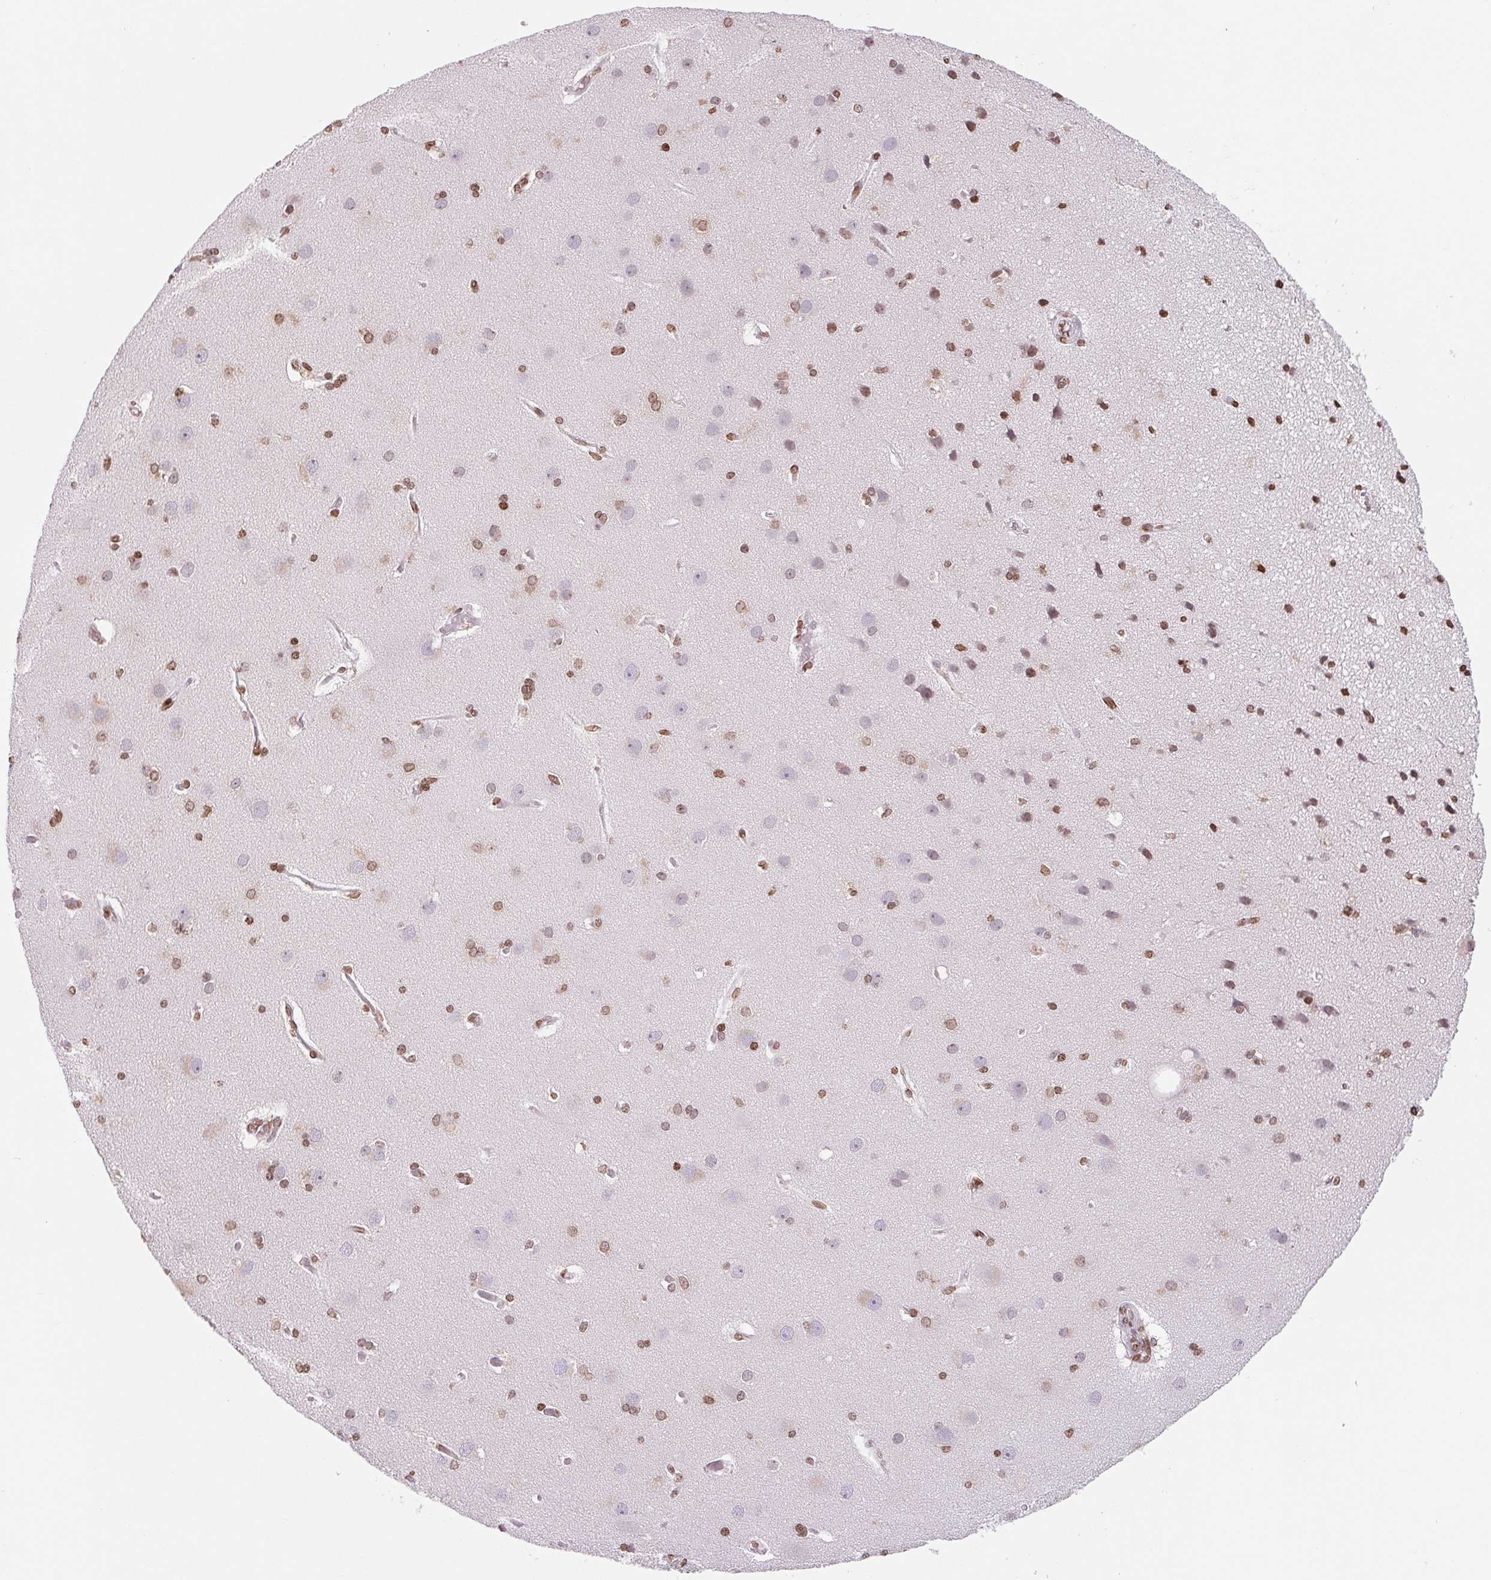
{"staining": {"intensity": "moderate", "quantity": ">75%", "location": "nuclear"}, "tissue": "cerebral cortex", "cell_type": "Endothelial cells", "image_type": "normal", "snomed": [{"axis": "morphology", "description": "Normal tissue, NOS"}, {"axis": "morphology", "description": "Glioma, malignant, High grade"}, {"axis": "topography", "description": "Cerebral cortex"}], "caption": "IHC image of unremarkable cerebral cortex: human cerebral cortex stained using IHC exhibits medium levels of moderate protein expression localized specifically in the nuclear of endothelial cells, appearing as a nuclear brown color.", "gene": "SMIM12", "patient": {"sex": "male", "age": 71}}